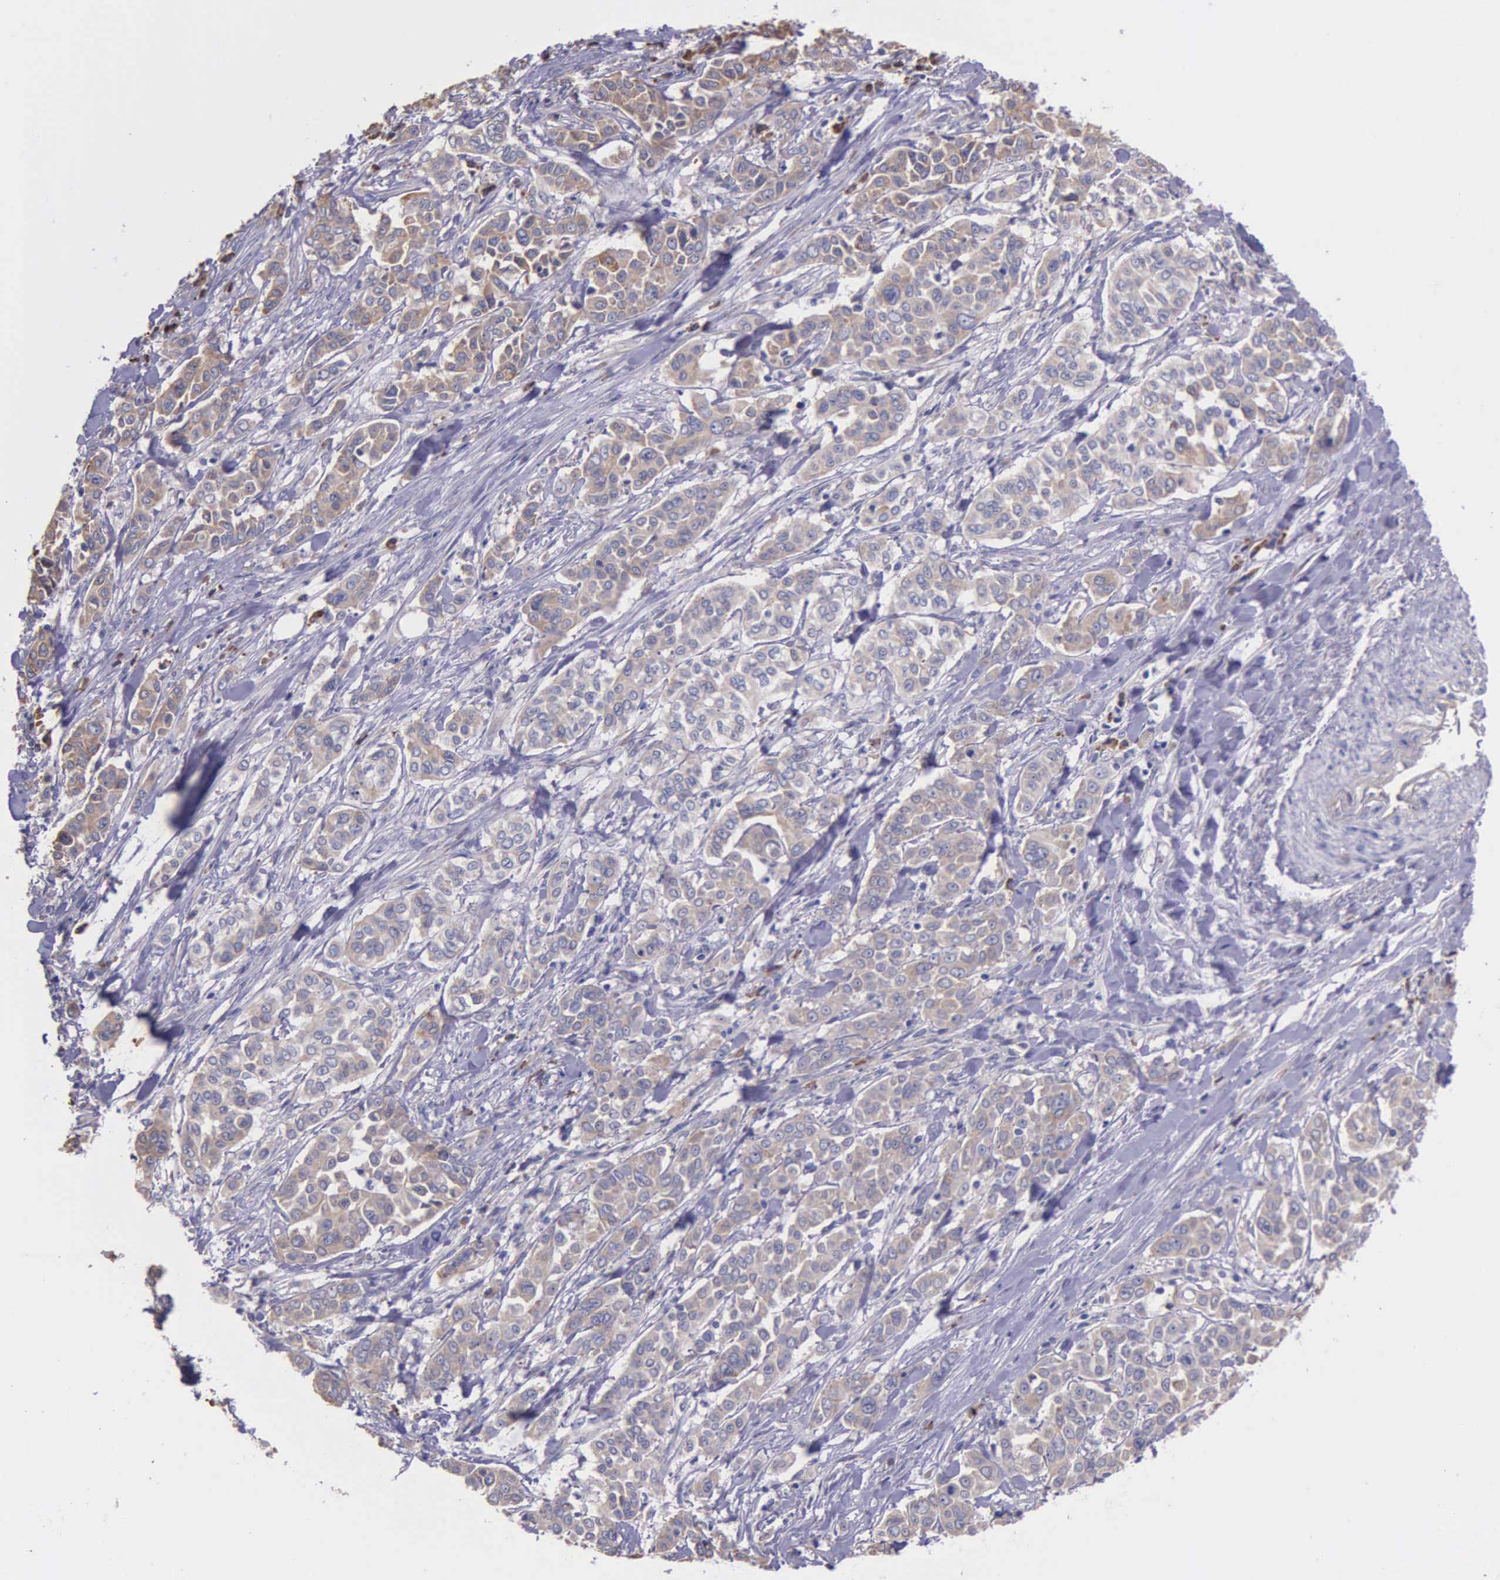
{"staining": {"intensity": "weak", "quantity": ">75%", "location": "cytoplasmic/membranous"}, "tissue": "pancreatic cancer", "cell_type": "Tumor cells", "image_type": "cancer", "snomed": [{"axis": "morphology", "description": "Adenocarcinoma, NOS"}, {"axis": "topography", "description": "Pancreas"}], "caption": "Protein expression analysis of adenocarcinoma (pancreatic) exhibits weak cytoplasmic/membranous staining in approximately >75% of tumor cells. The protein is stained brown, and the nuclei are stained in blue (DAB IHC with brightfield microscopy, high magnification).", "gene": "ZC3H12B", "patient": {"sex": "female", "age": 52}}